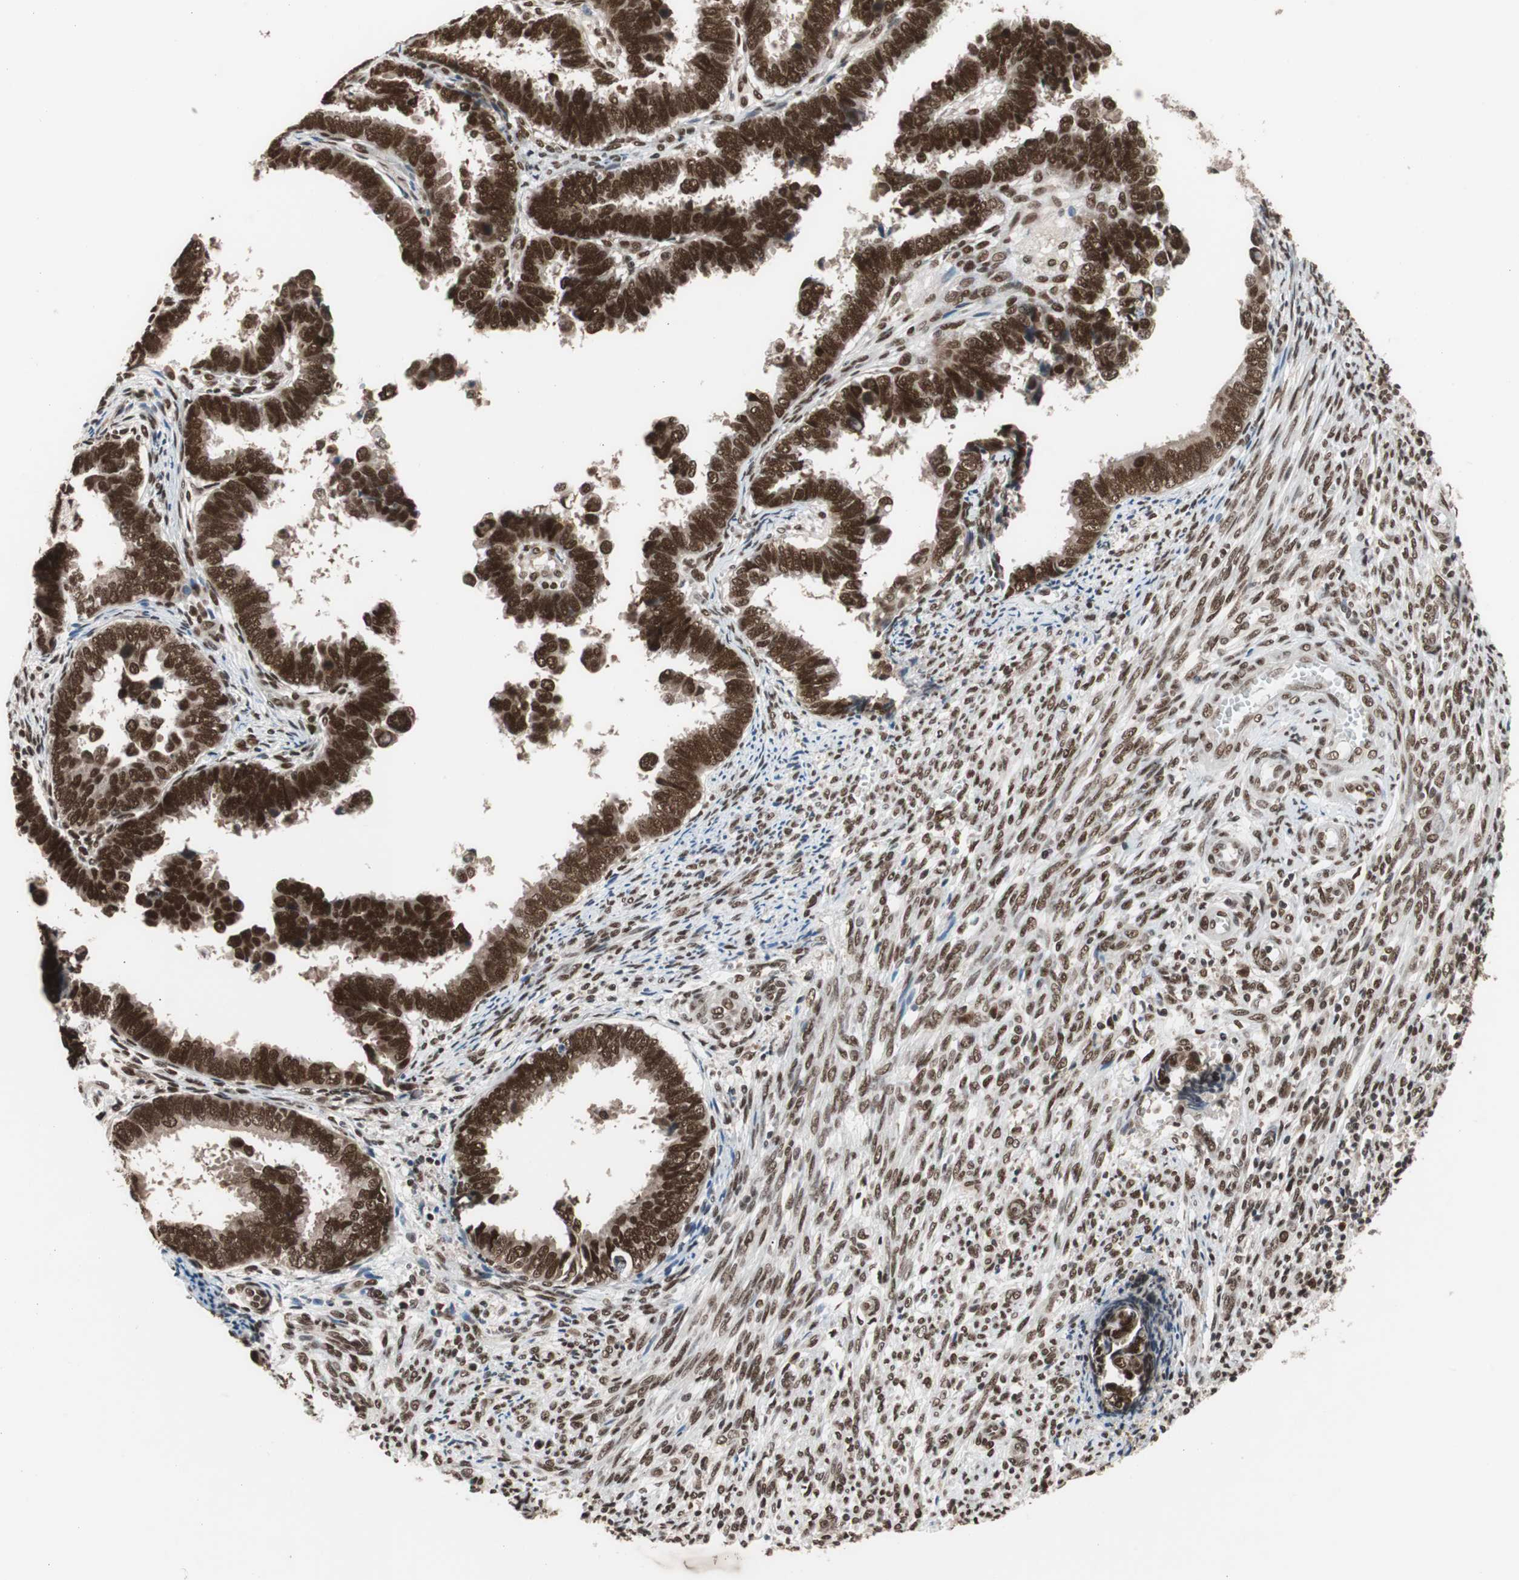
{"staining": {"intensity": "strong", "quantity": ">75%", "location": "nuclear"}, "tissue": "endometrial cancer", "cell_type": "Tumor cells", "image_type": "cancer", "snomed": [{"axis": "morphology", "description": "Adenocarcinoma, NOS"}, {"axis": "topography", "description": "Endometrium"}], "caption": "Protein expression by immunohistochemistry exhibits strong nuclear staining in about >75% of tumor cells in endometrial cancer.", "gene": "CHAMP1", "patient": {"sex": "female", "age": 75}}